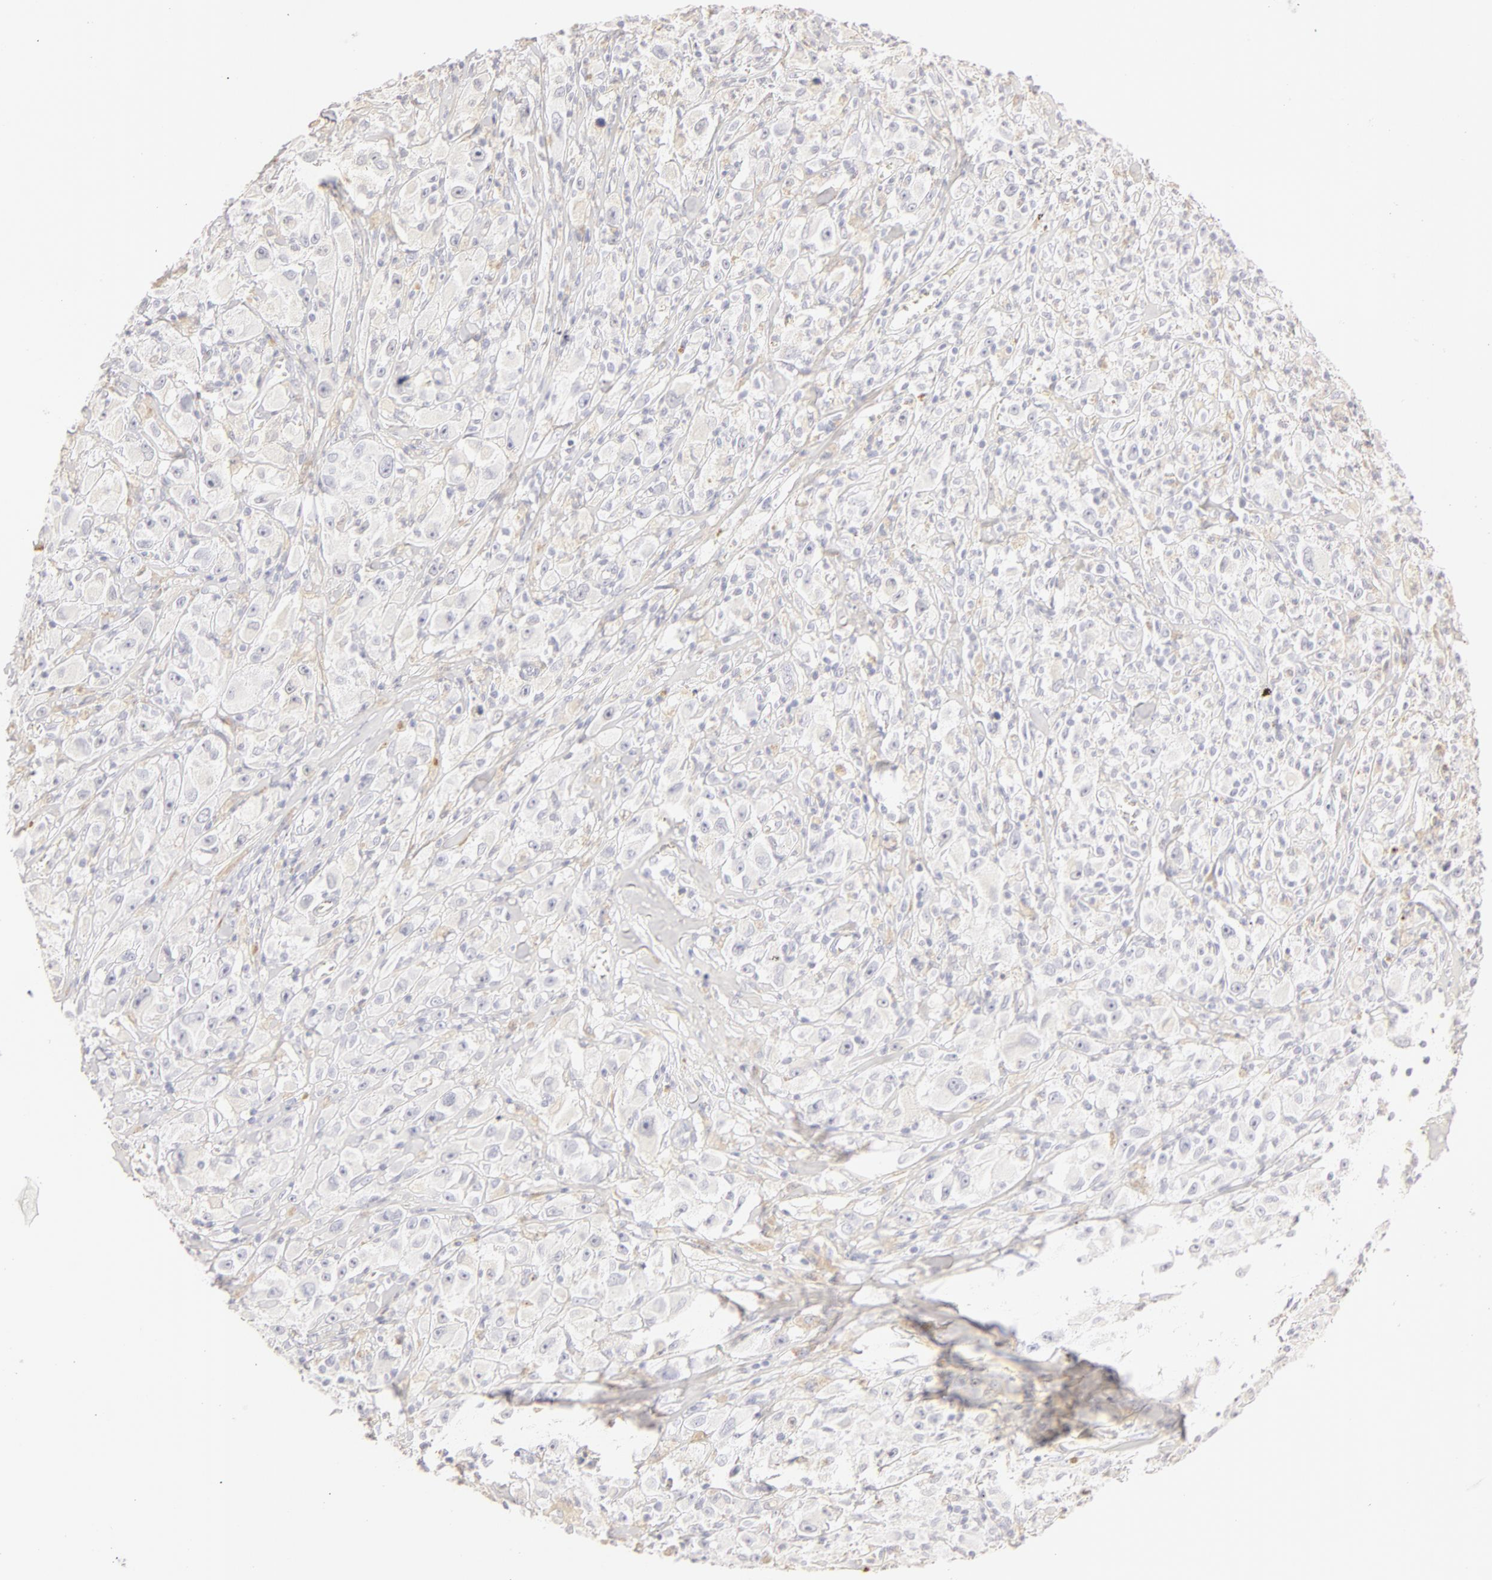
{"staining": {"intensity": "negative", "quantity": "none", "location": "none"}, "tissue": "melanoma", "cell_type": "Tumor cells", "image_type": "cancer", "snomed": [{"axis": "morphology", "description": "Malignant melanoma, NOS"}, {"axis": "topography", "description": "Skin"}], "caption": "Human melanoma stained for a protein using immunohistochemistry exhibits no expression in tumor cells.", "gene": "LGALS7B", "patient": {"sex": "male", "age": 56}}